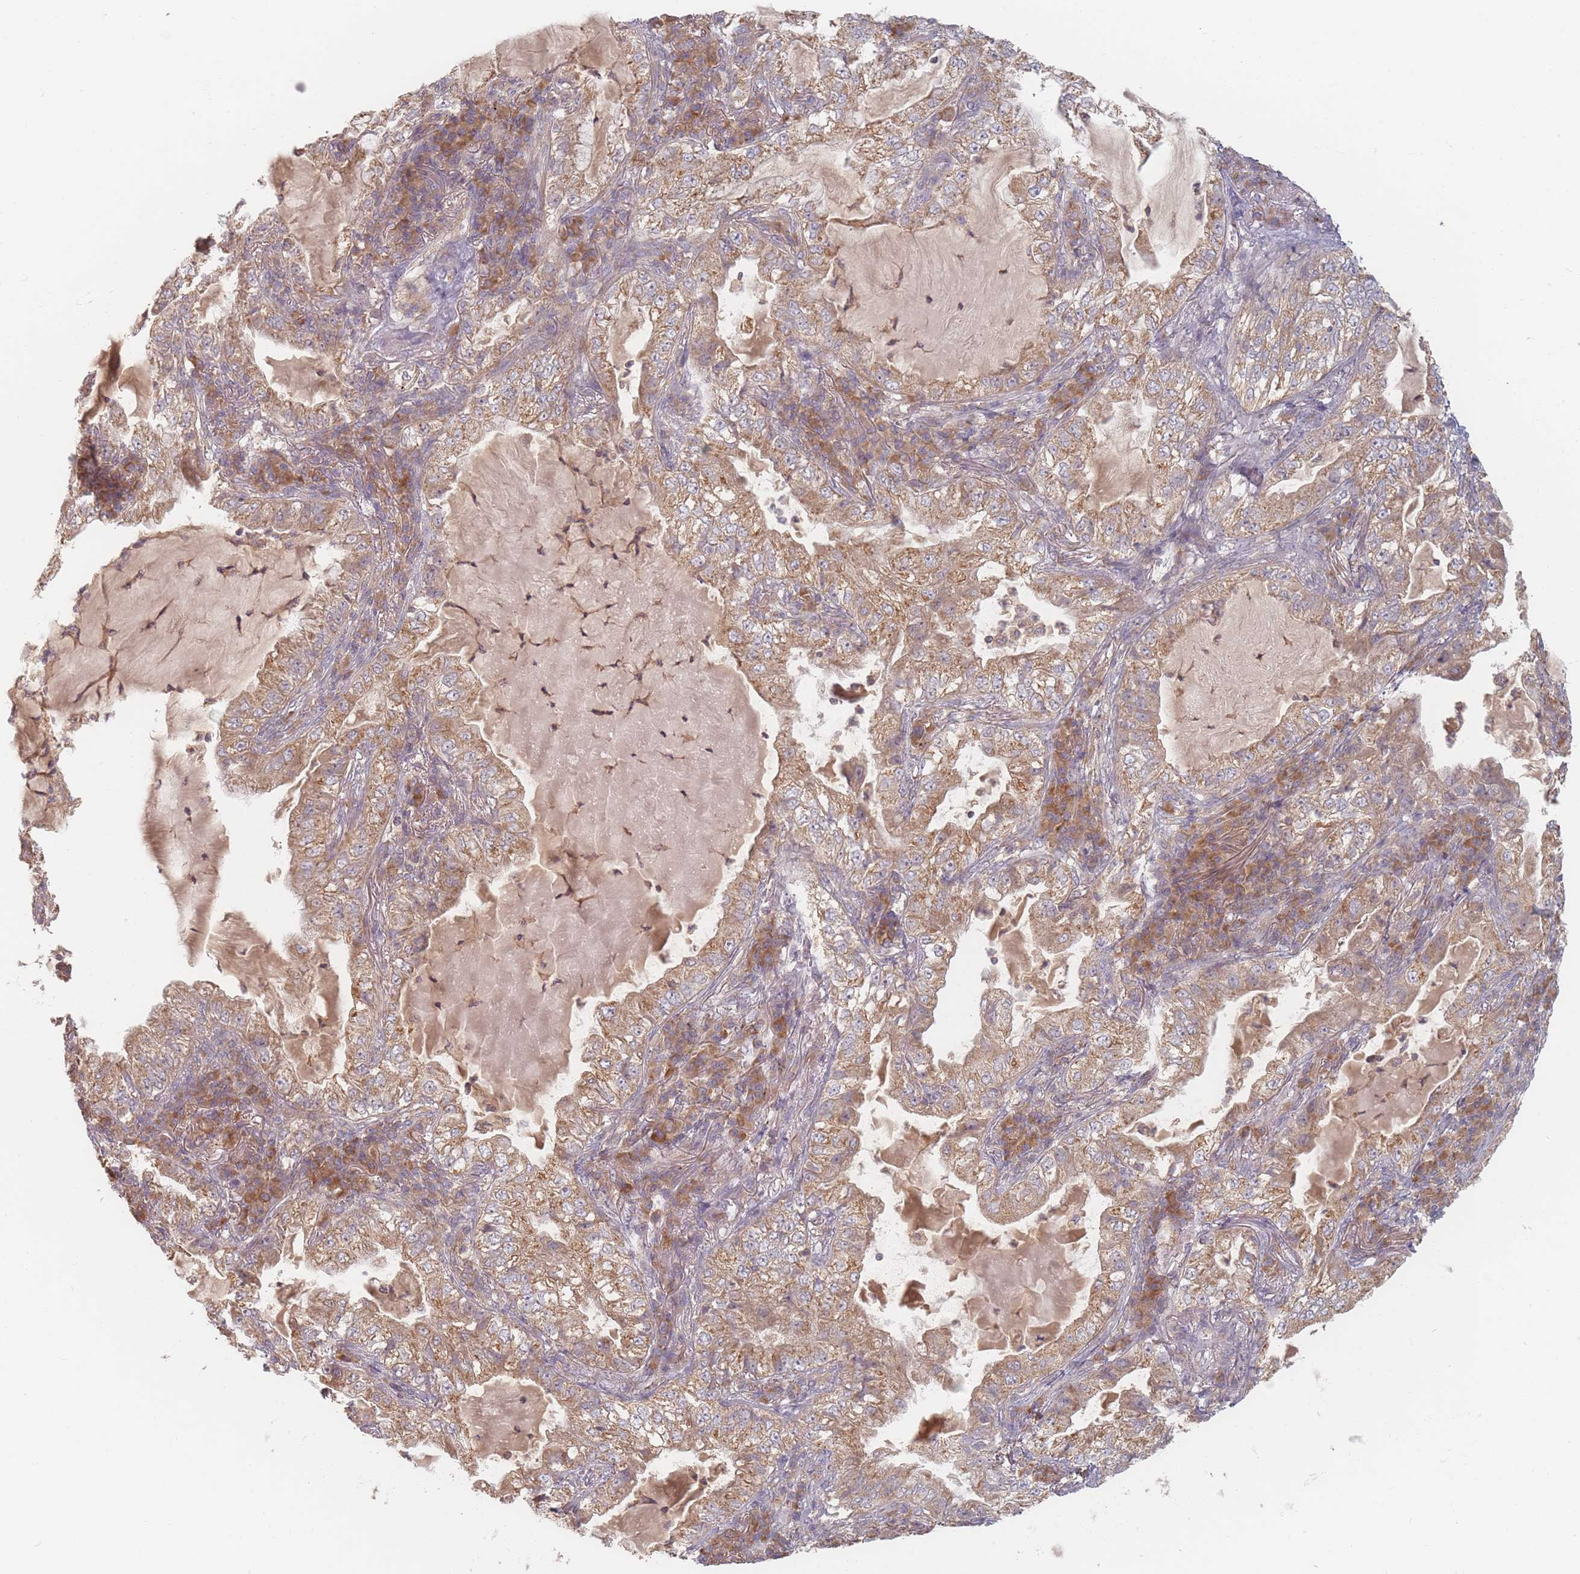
{"staining": {"intensity": "moderate", "quantity": ">75%", "location": "cytoplasmic/membranous"}, "tissue": "lung cancer", "cell_type": "Tumor cells", "image_type": "cancer", "snomed": [{"axis": "morphology", "description": "Adenocarcinoma, NOS"}, {"axis": "topography", "description": "Lung"}], "caption": "The photomicrograph exhibits staining of lung cancer (adenocarcinoma), revealing moderate cytoplasmic/membranous protein staining (brown color) within tumor cells.", "gene": "SLC35F3", "patient": {"sex": "female", "age": 73}}